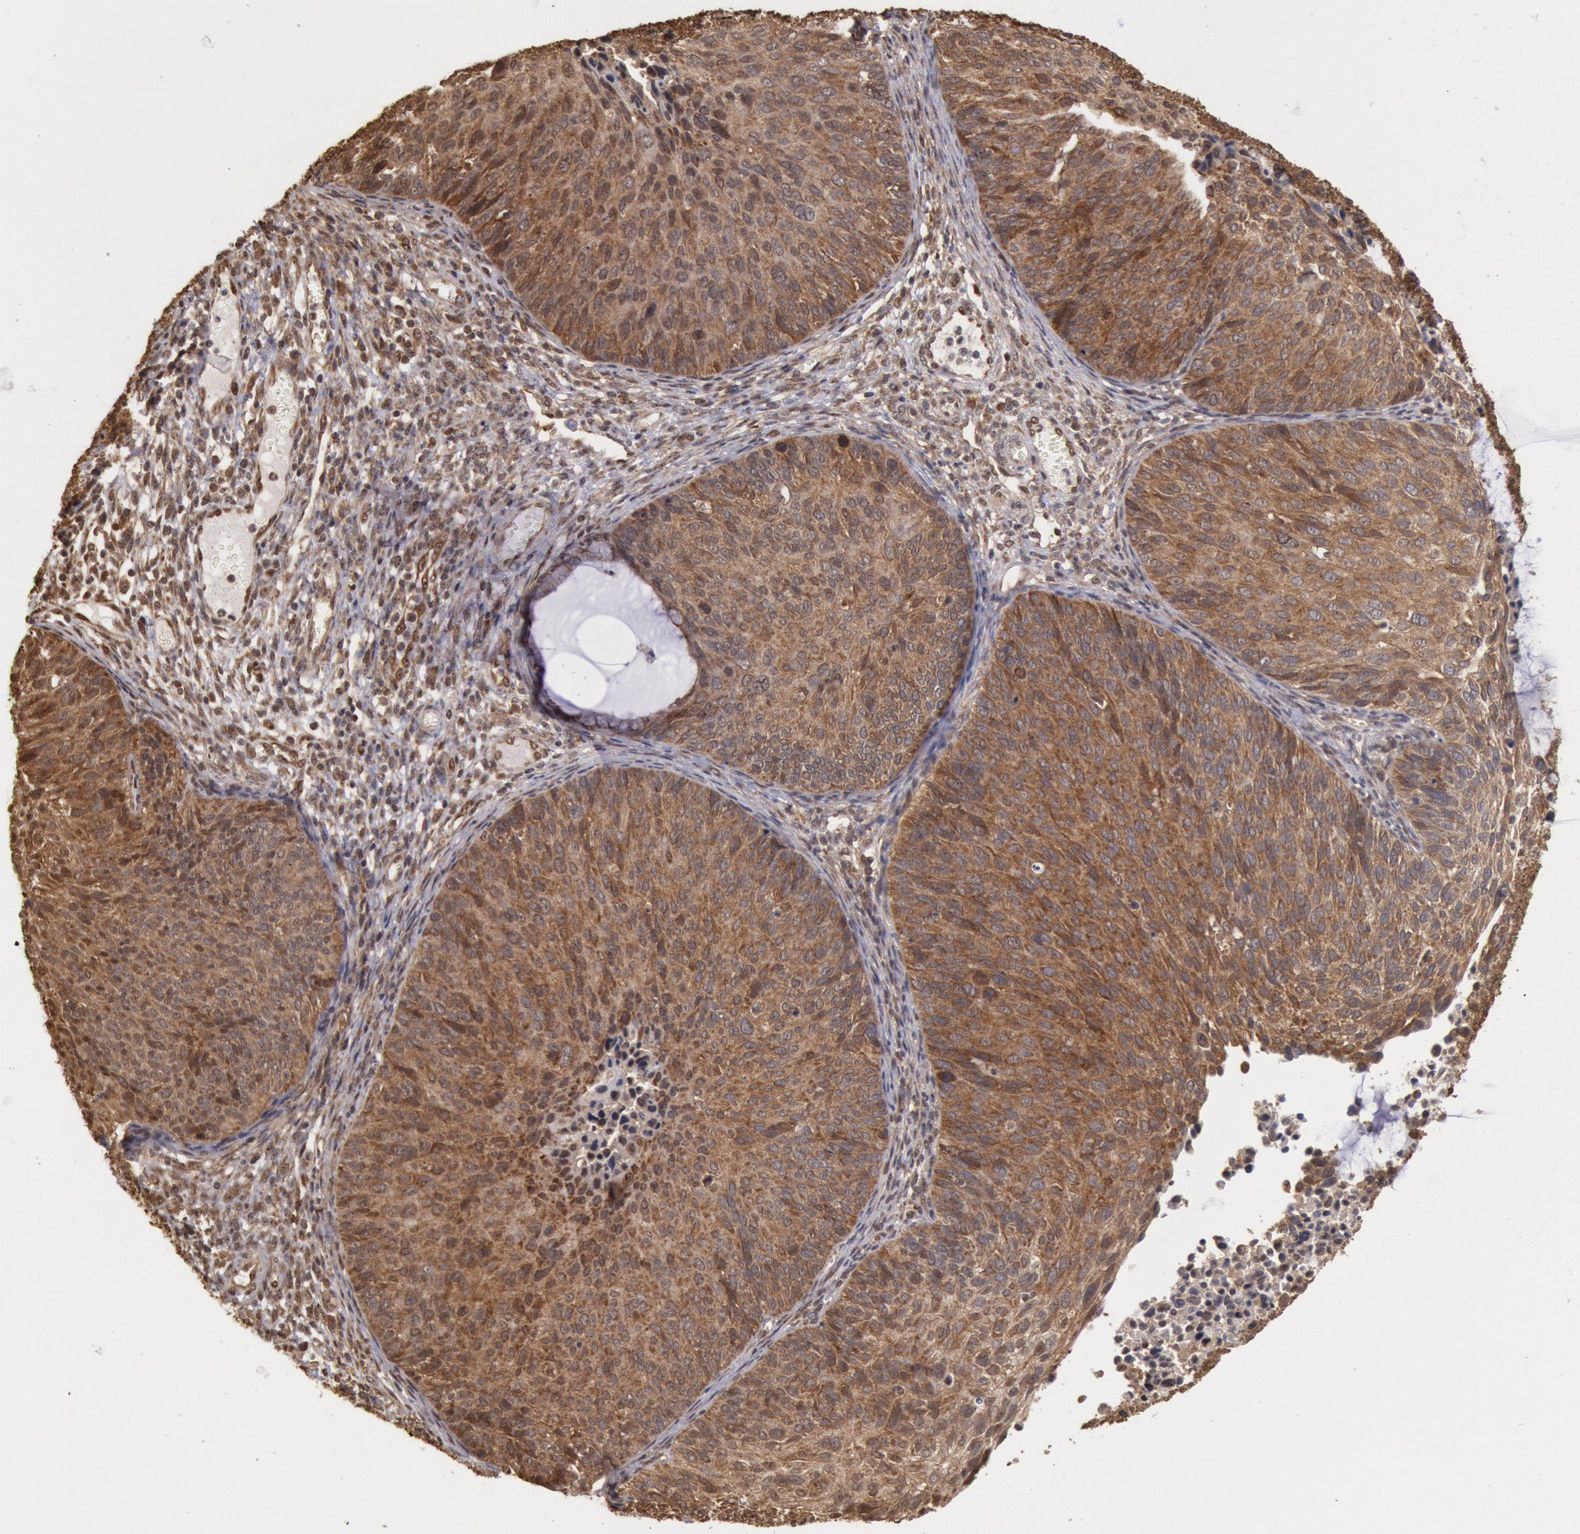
{"staining": {"intensity": "strong", "quantity": ">75%", "location": "cytoplasmic/membranous"}, "tissue": "cervical cancer", "cell_type": "Tumor cells", "image_type": "cancer", "snomed": [{"axis": "morphology", "description": "Squamous cell carcinoma, NOS"}, {"axis": "topography", "description": "Cervix"}], "caption": "Protein expression analysis of cervical cancer demonstrates strong cytoplasmic/membranous staining in approximately >75% of tumor cells.", "gene": "STX17", "patient": {"sex": "female", "age": 36}}